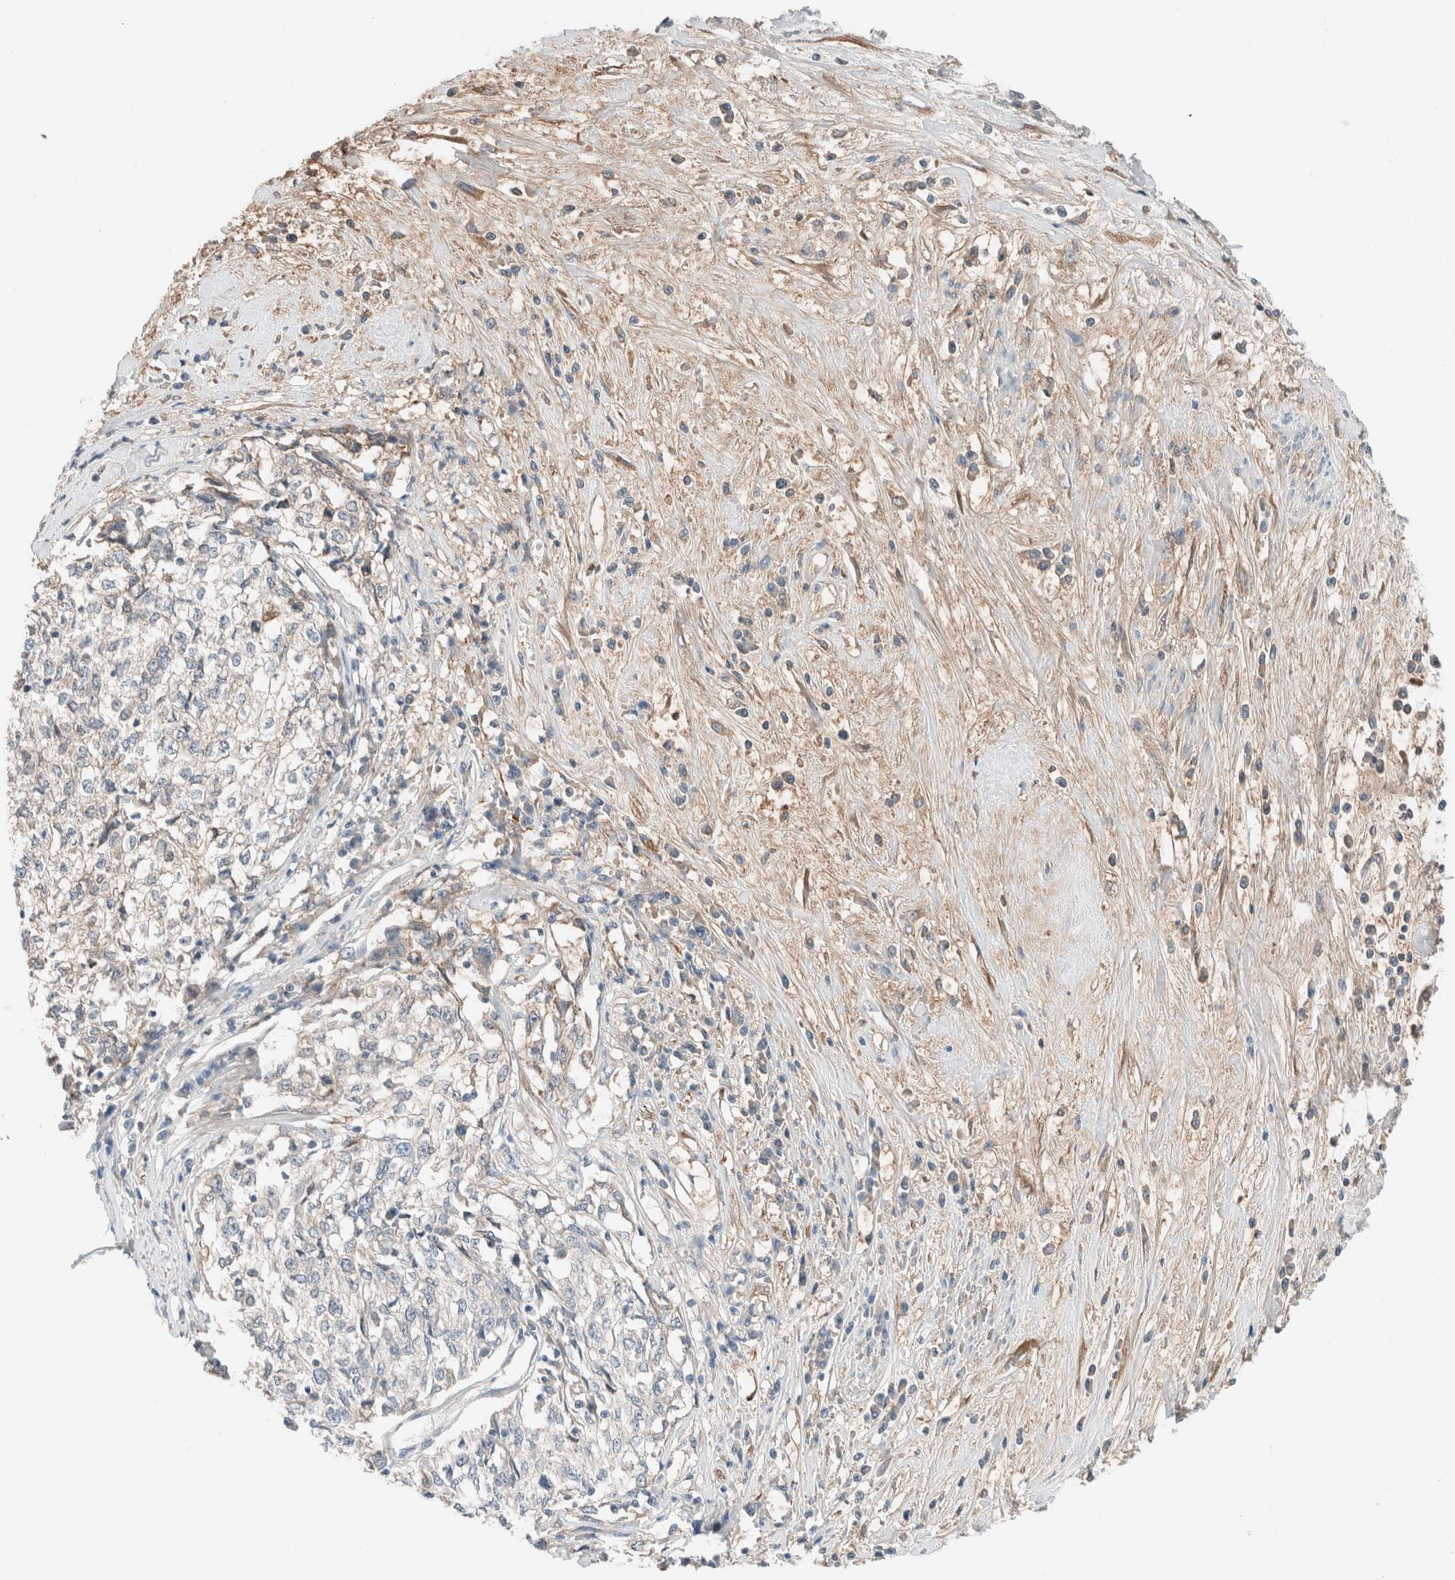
{"staining": {"intensity": "negative", "quantity": "none", "location": "none"}, "tissue": "cervical cancer", "cell_type": "Tumor cells", "image_type": "cancer", "snomed": [{"axis": "morphology", "description": "Squamous cell carcinoma, NOS"}, {"axis": "topography", "description": "Cervix"}], "caption": "This is an IHC photomicrograph of cervical cancer (squamous cell carcinoma). There is no positivity in tumor cells.", "gene": "PCM1", "patient": {"sex": "female", "age": 57}}